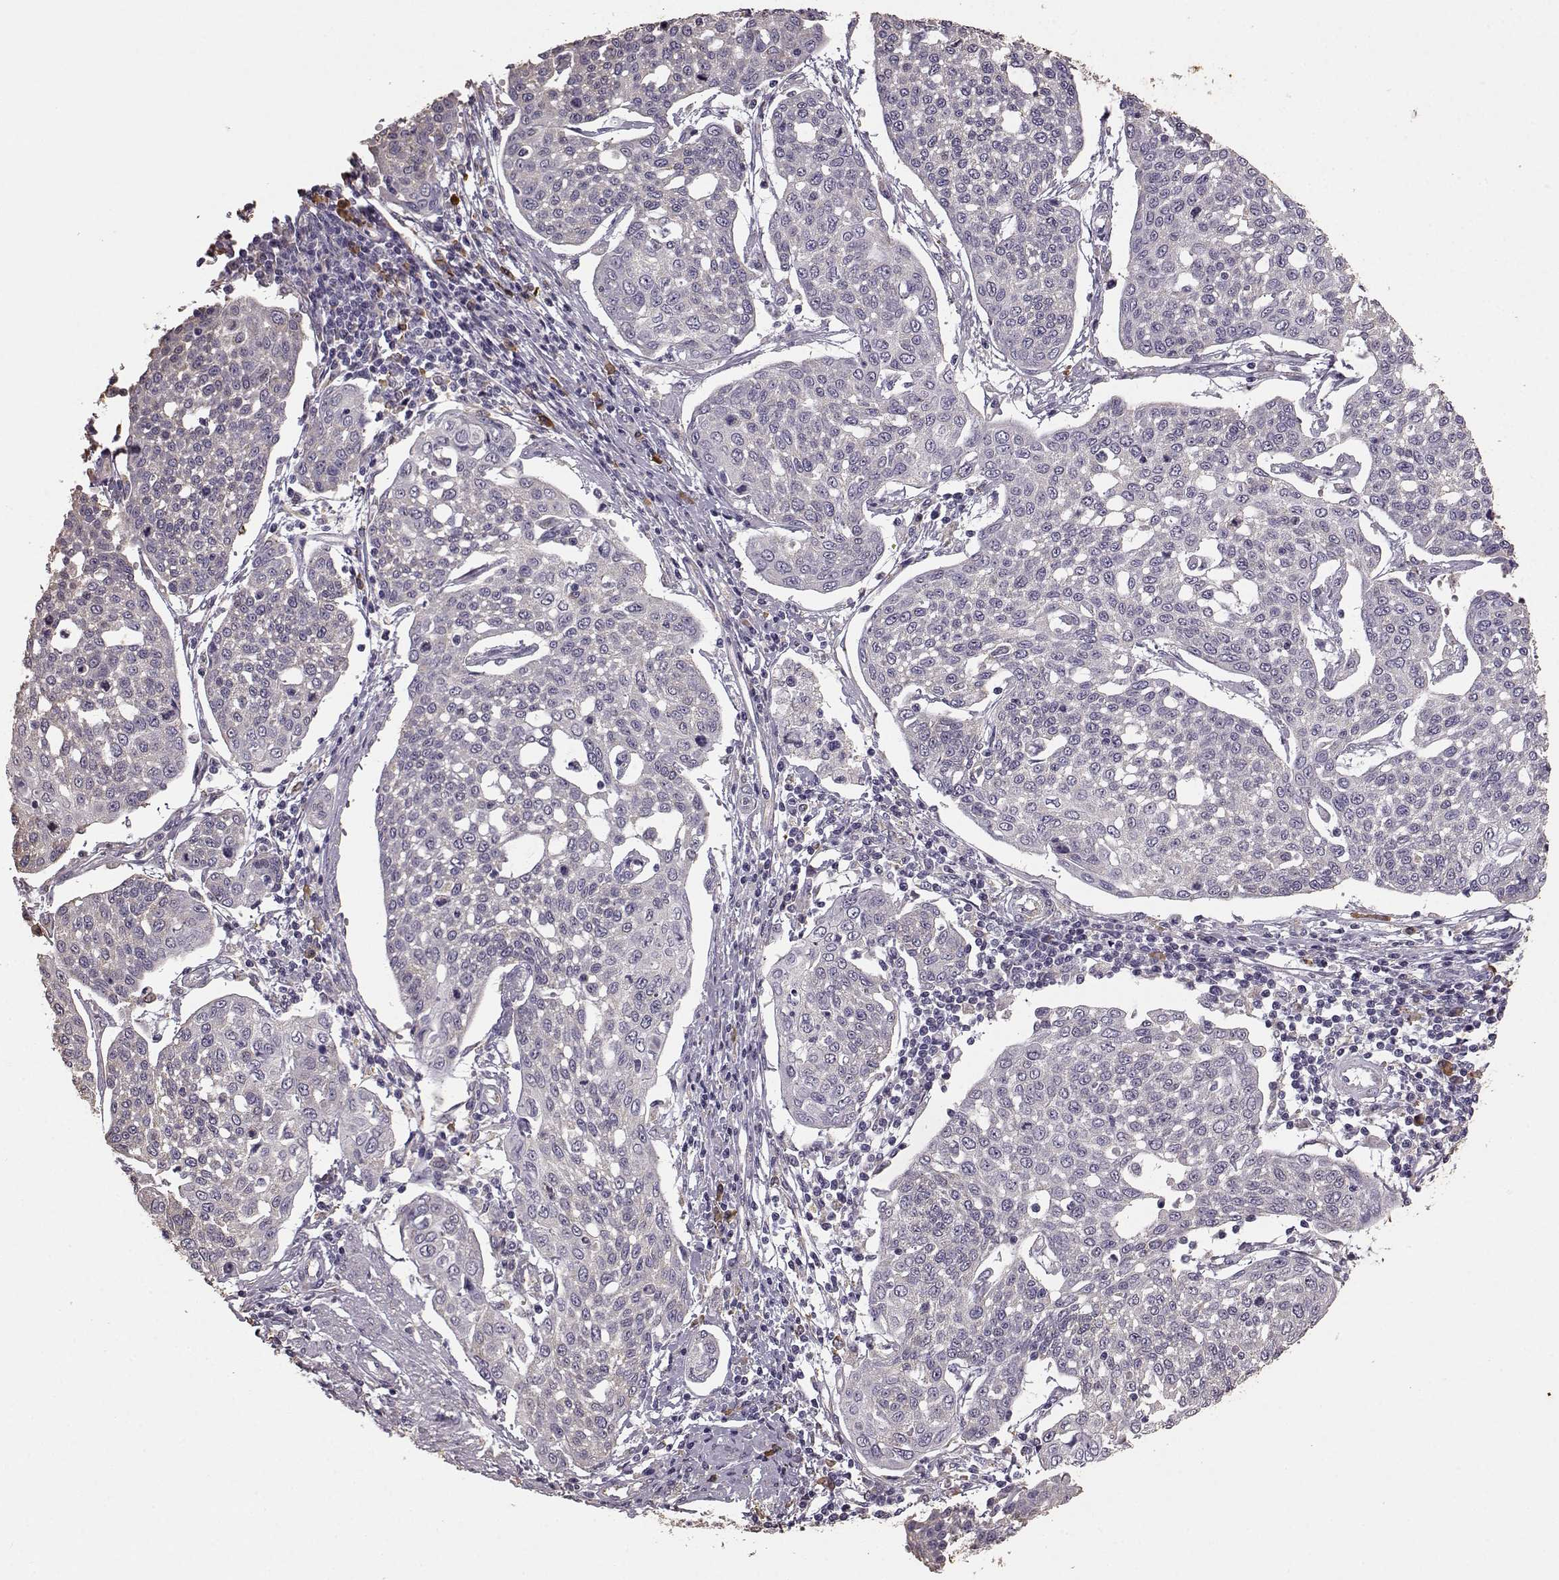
{"staining": {"intensity": "negative", "quantity": "none", "location": "none"}, "tissue": "cervical cancer", "cell_type": "Tumor cells", "image_type": "cancer", "snomed": [{"axis": "morphology", "description": "Squamous cell carcinoma, NOS"}, {"axis": "topography", "description": "Cervix"}], "caption": "A photomicrograph of human cervical cancer is negative for staining in tumor cells. (Stains: DAB immunohistochemistry with hematoxylin counter stain, Microscopy: brightfield microscopy at high magnification).", "gene": "GABRG3", "patient": {"sex": "female", "age": 34}}